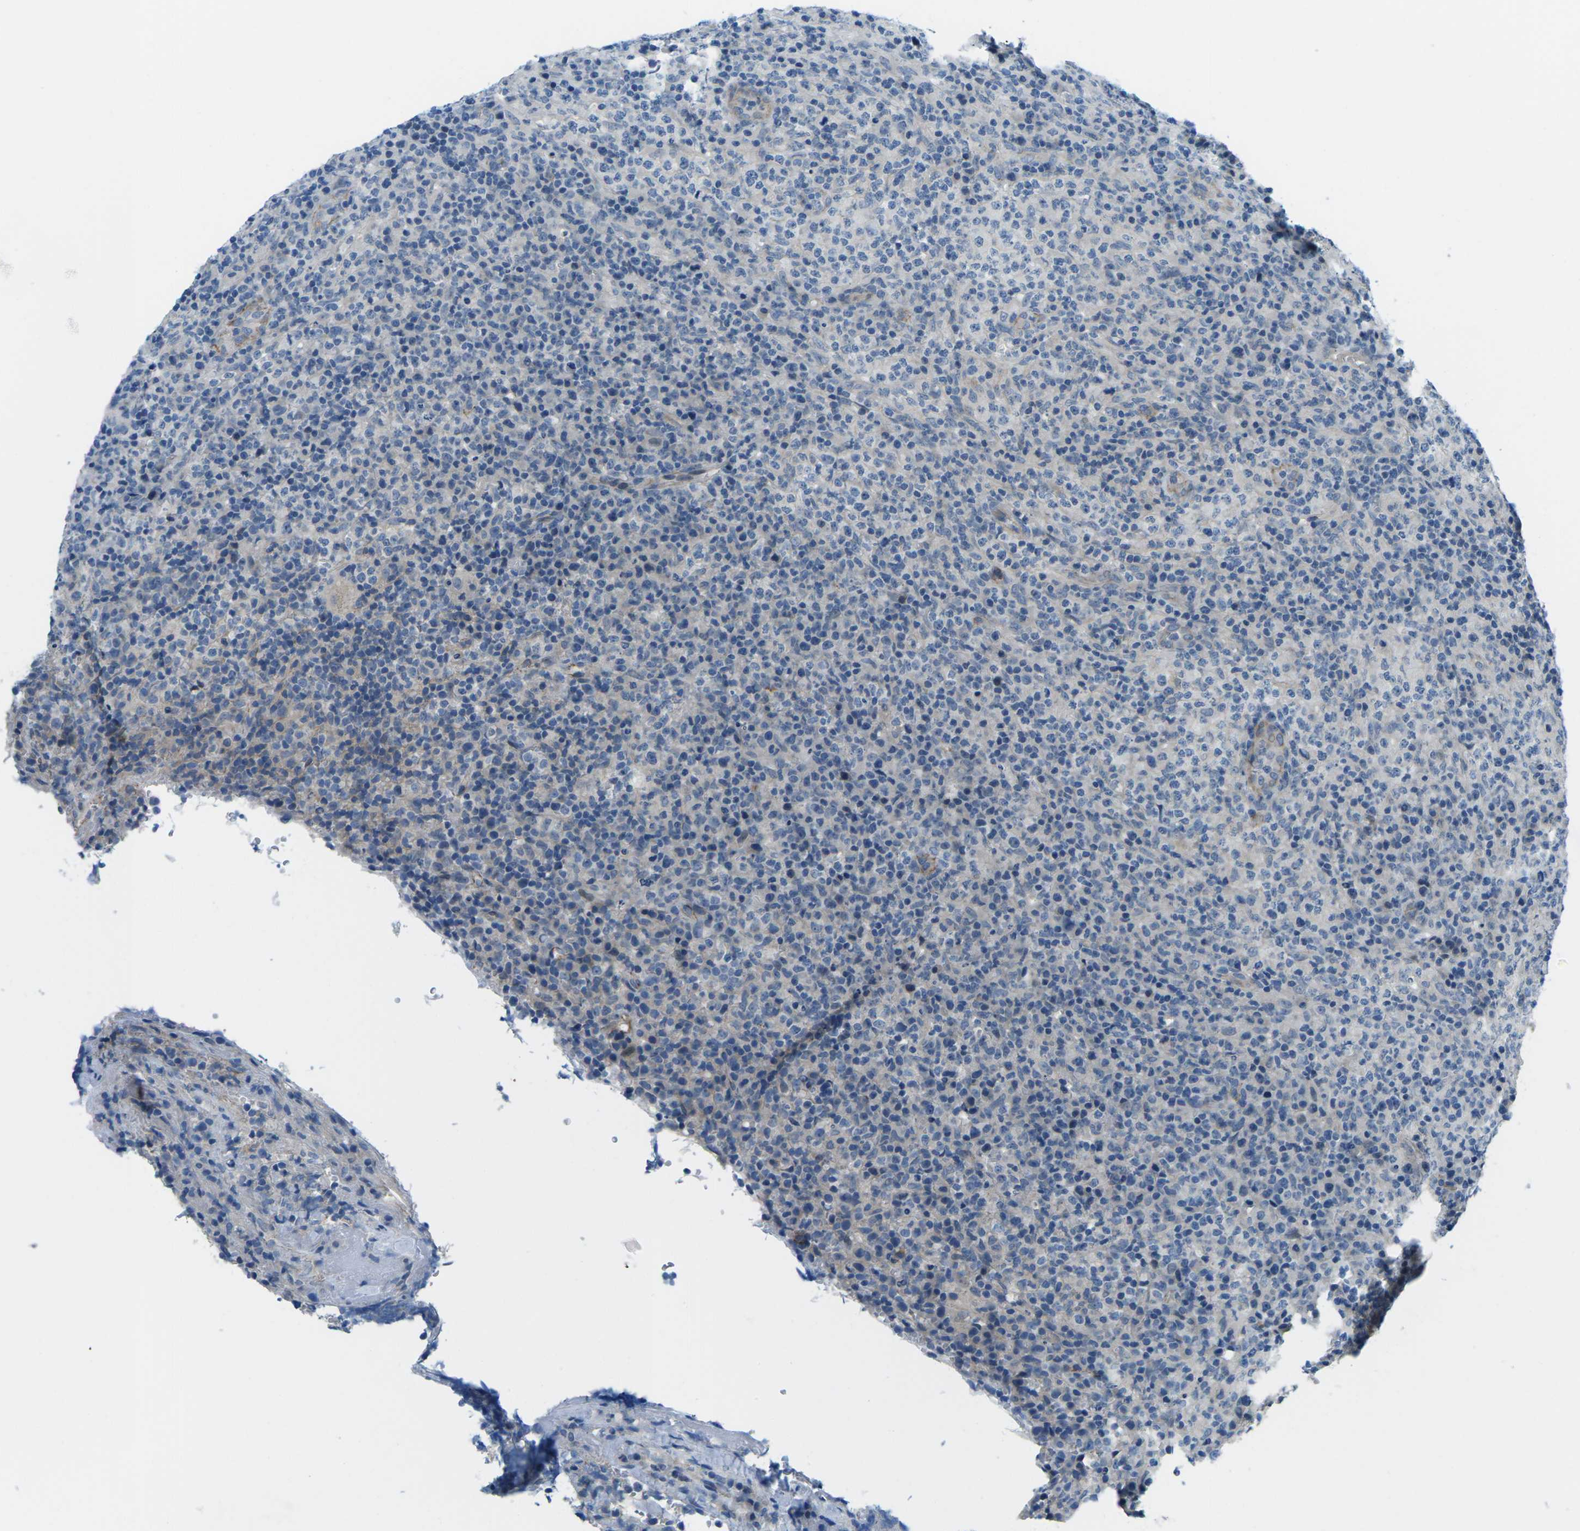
{"staining": {"intensity": "negative", "quantity": "none", "location": "none"}, "tissue": "lymphoma", "cell_type": "Tumor cells", "image_type": "cancer", "snomed": [{"axis": "morphology", "description": "Malignant lymphoma, non-Hodgkin's type, High grade"}, {"axis": "topography", "description": "Lymph node"}], "caption": "The image exhibits no staining of tumor cells in high-grade malignant lymphoma, non-Hodgkin's type. Nuclei are stained in blue.", "gene": "CTNND1", "patient": {"sex": "female", "age": 76}}